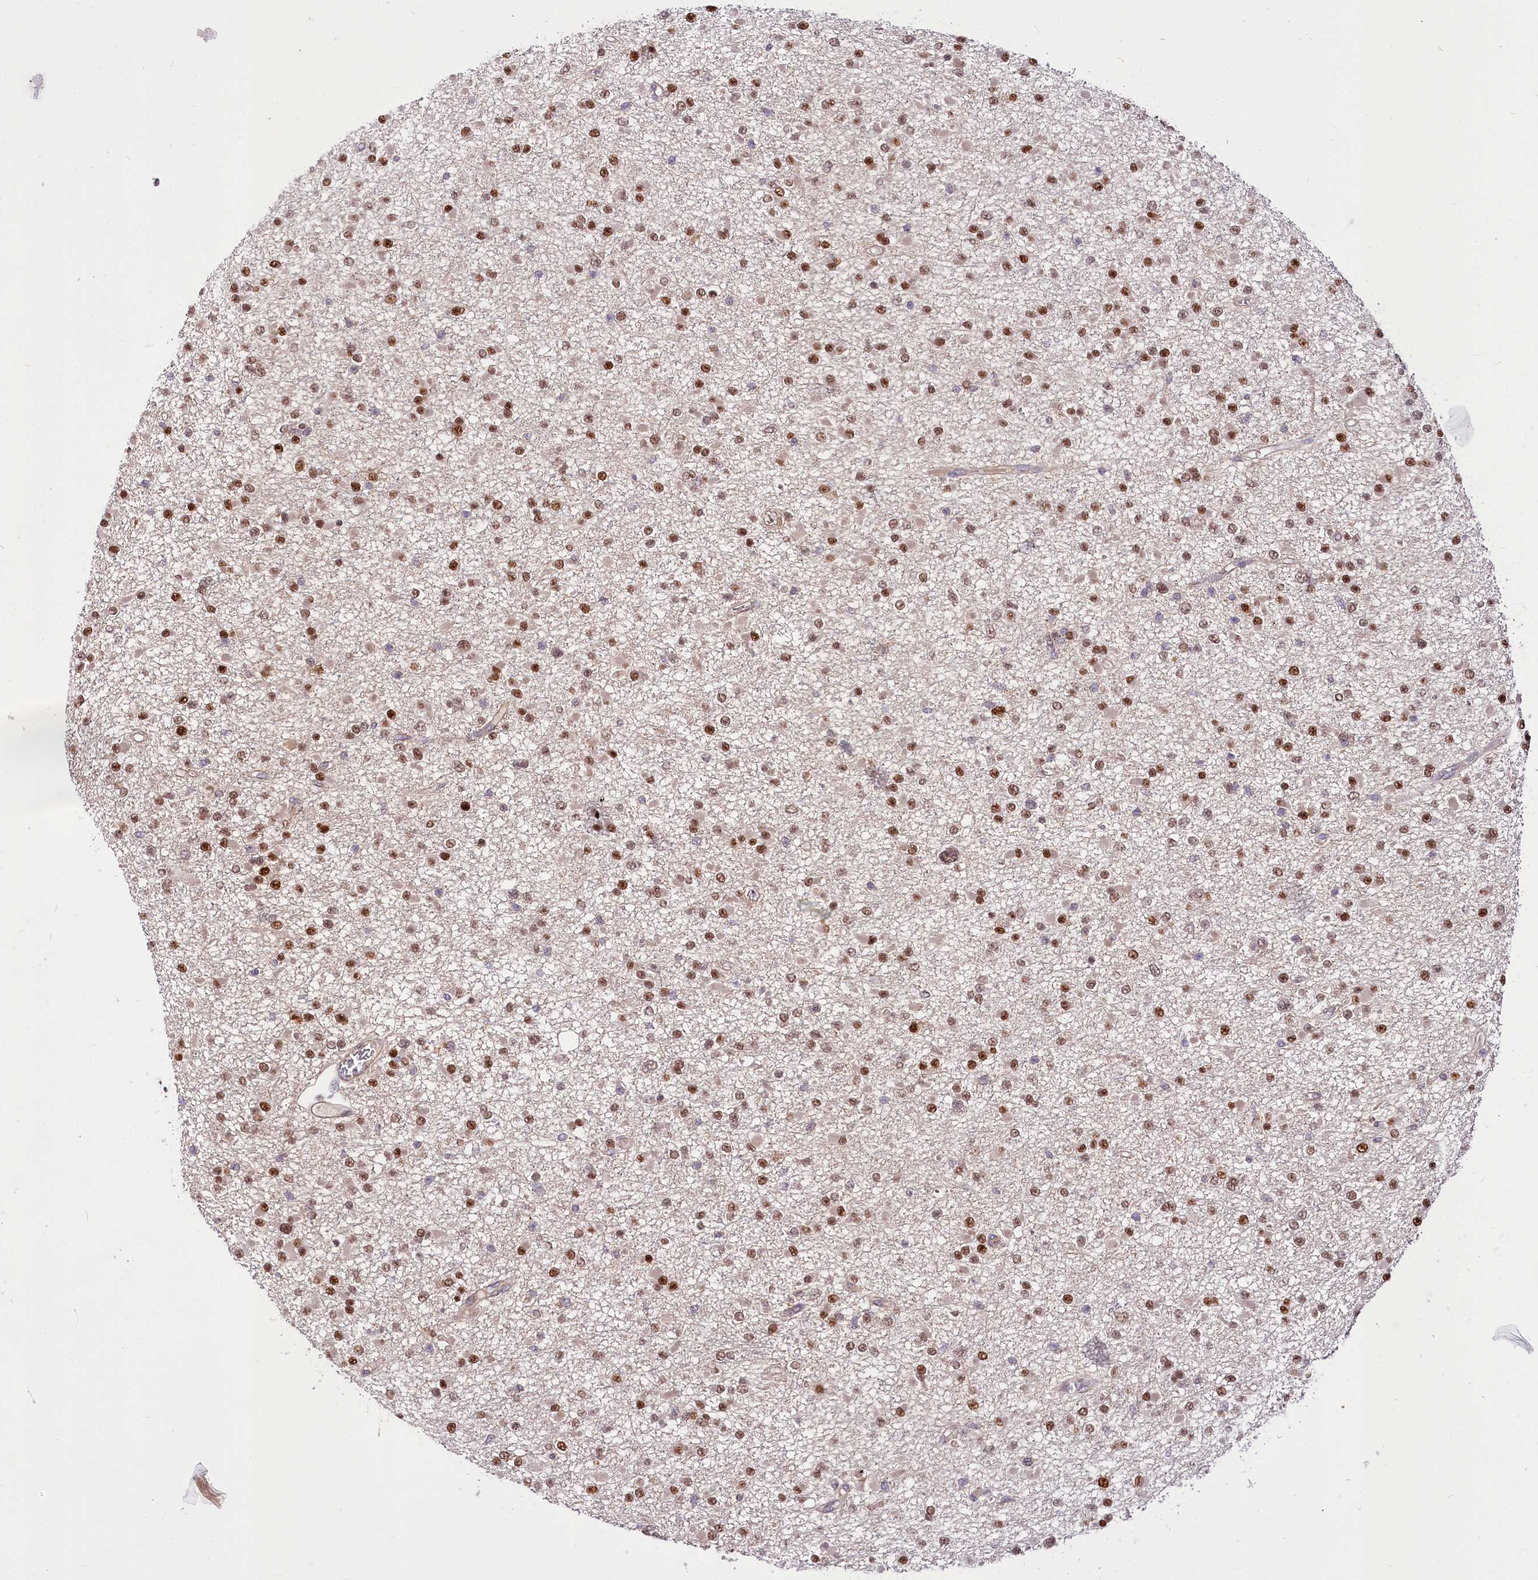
{"staining": {"intensity": "moderate", "quantity": ">75%", "location": "nuclear"}, "tissue": "glioma", "cell_type": "Tumor cells", "image_type": "cancer", "snomed": [{"axis": "morphology", "description": "Glioma, malignant, Low grade"}, {"axis": "topography", "description": "Brain"}], "caption": "Tumor cells reveal medium levels of moderate nuclear positivity in approximately >75% of cells in glioma. Ihc stains the protein in brown and the nuclei are stained blue.", "gene": "GNL3L", "patient": {"sex": "female", "age": 22}}